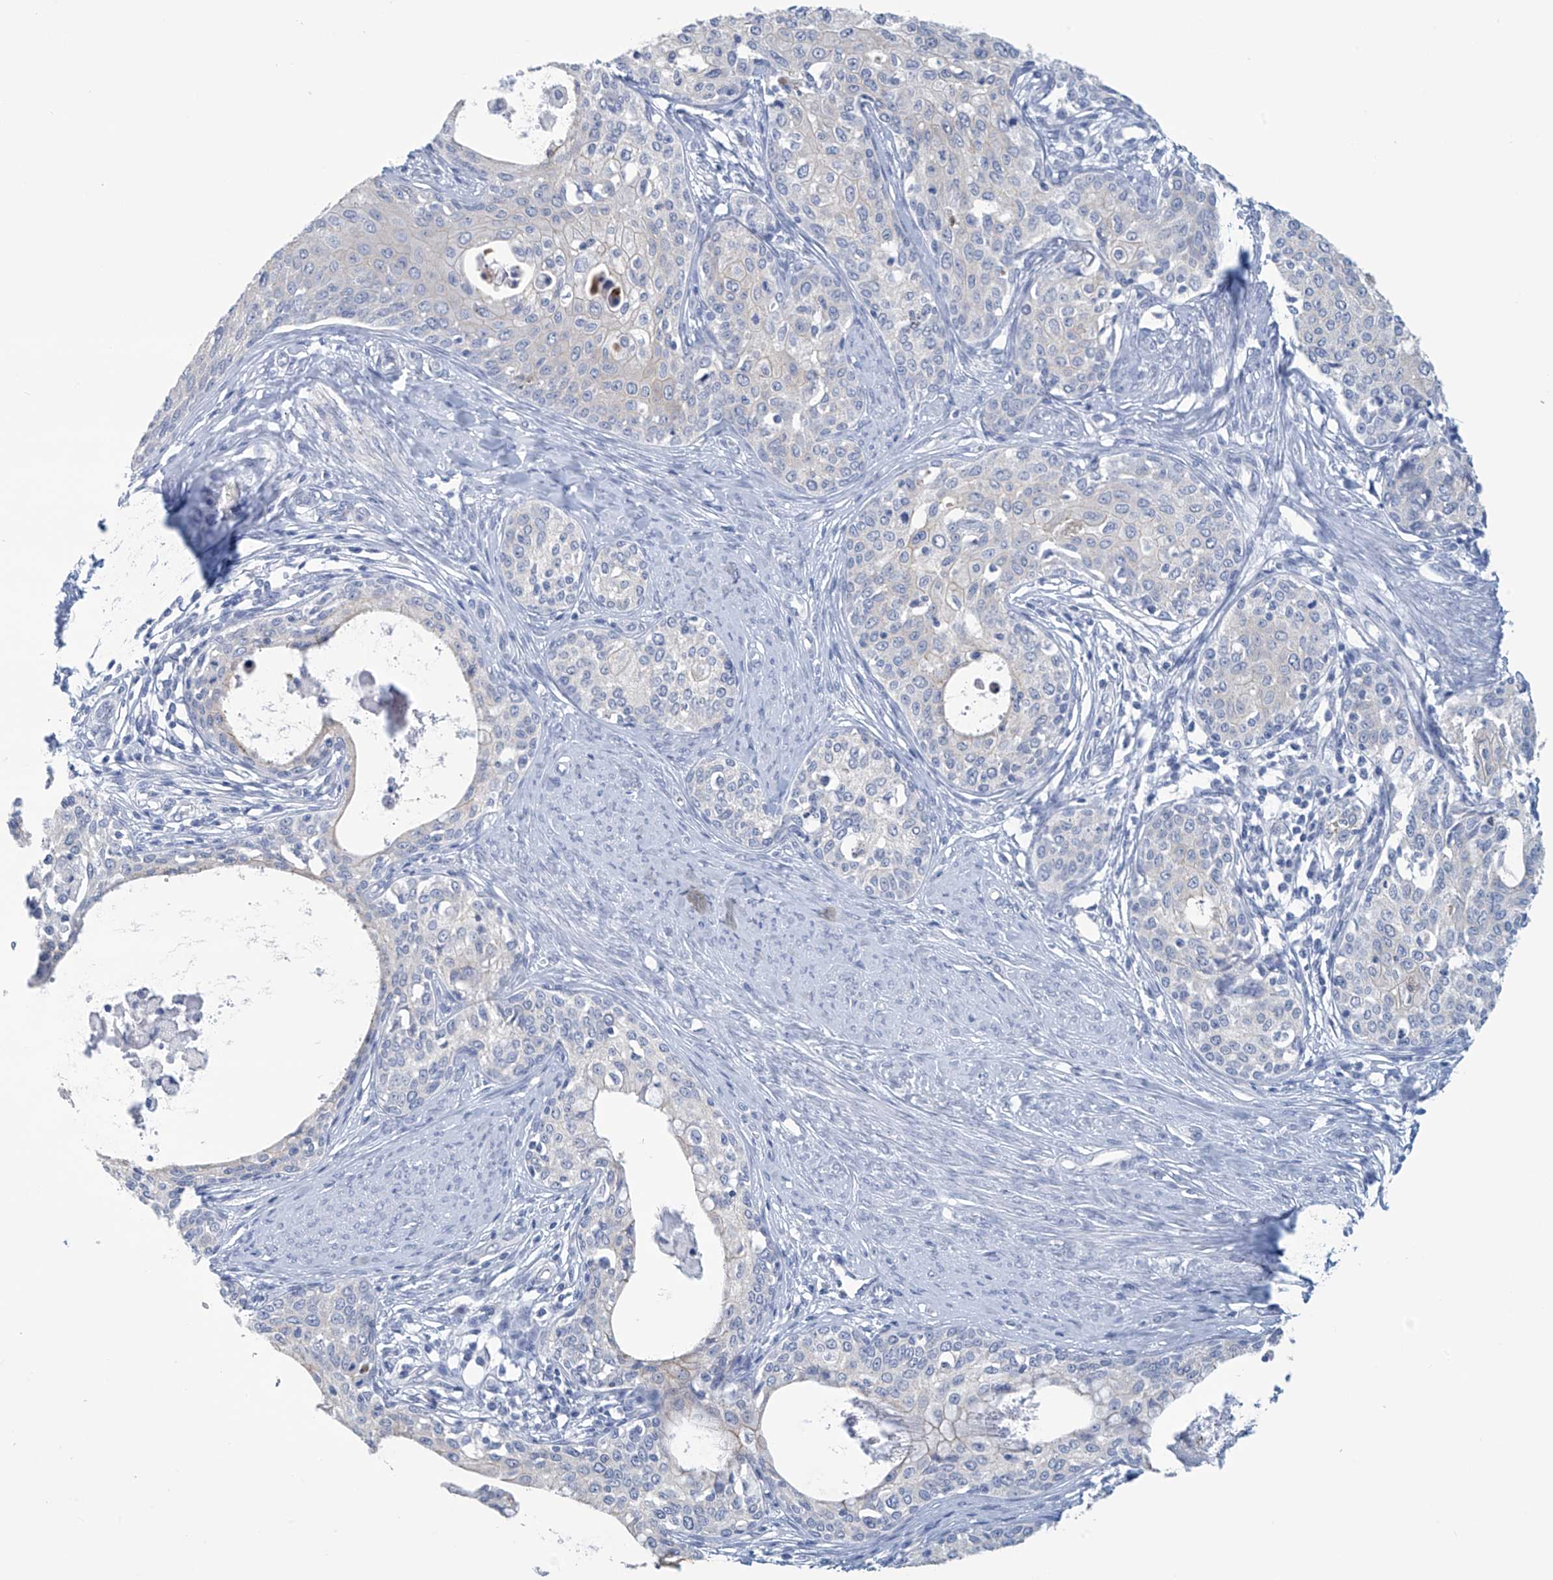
{"staining": {"intensity": "negative", "quantity": "none", "location": "none"}, "tissue": "cervical cancer", "cell_type": "Tumor cells", "image_type": "cancer", "snomed": [{"axis": "morphology", "description": "Squamous cell carcinoma, NOS"}, {"axis": "morphology", "description": "Adenocarcinoma, NOS"}, {"axis": "topography", "description": "Cervix"}], "caption": "The micrograph demonstrates no staining of tumor cells in cervical cancer (squamous cell carcinoma).", "gene": "DSP", "patient": {"sex": "female", "age": 52}}